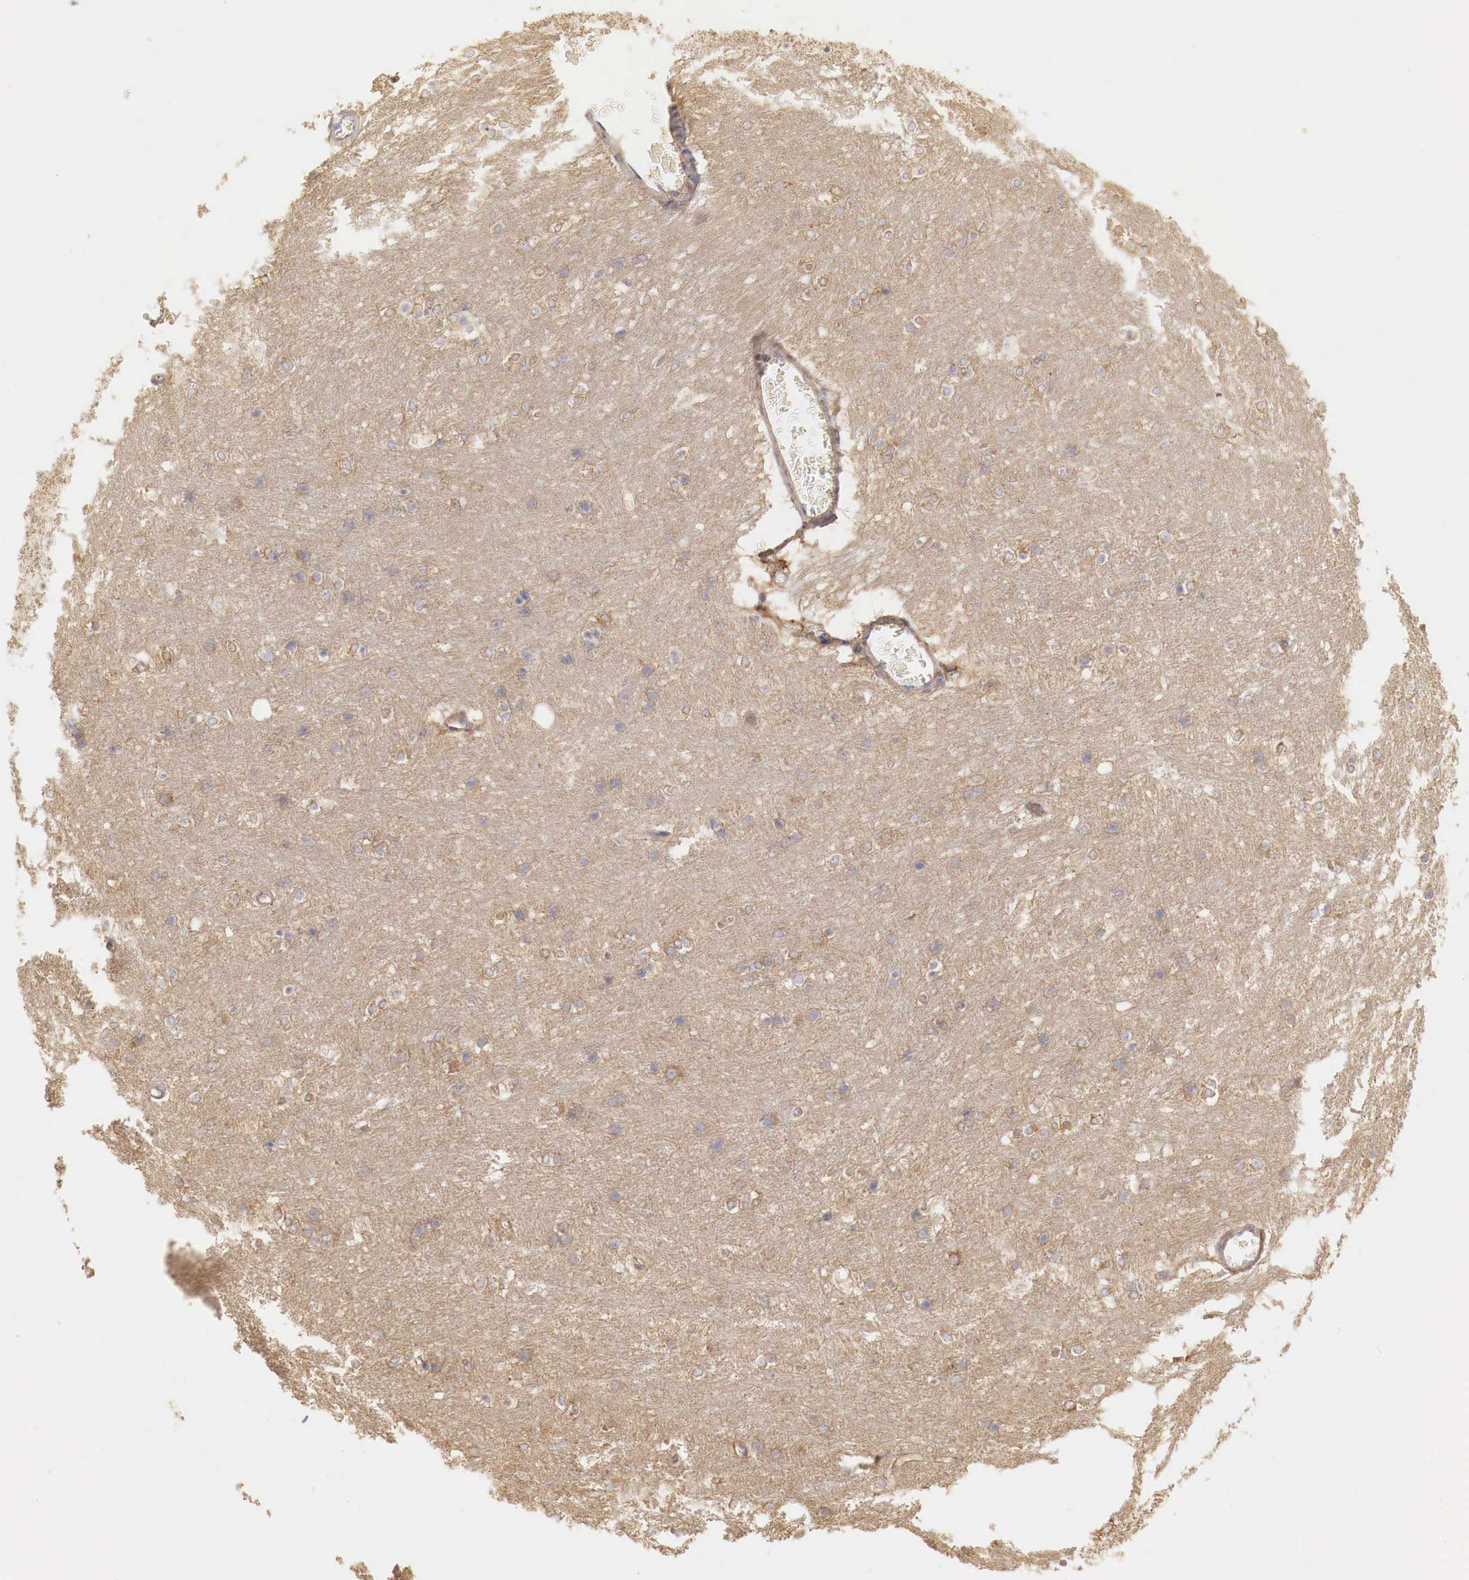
{"staining": {"intensity": "negative", "quantity": "none", "location": "none"}, "tissue": "caudate", "cell_type": "Glial cells", "image_type": "normal", "snomed": [{"axis": "morphology", "description": "Normal tissue, NOS"}, {"axis": "topography", "description": "Lateral ventricle wall"}], "caption": "Glial cells show no significant positivity in normal caudate.", "gene": "G6PD", "patient": {"sex": "female", "age": 19}}